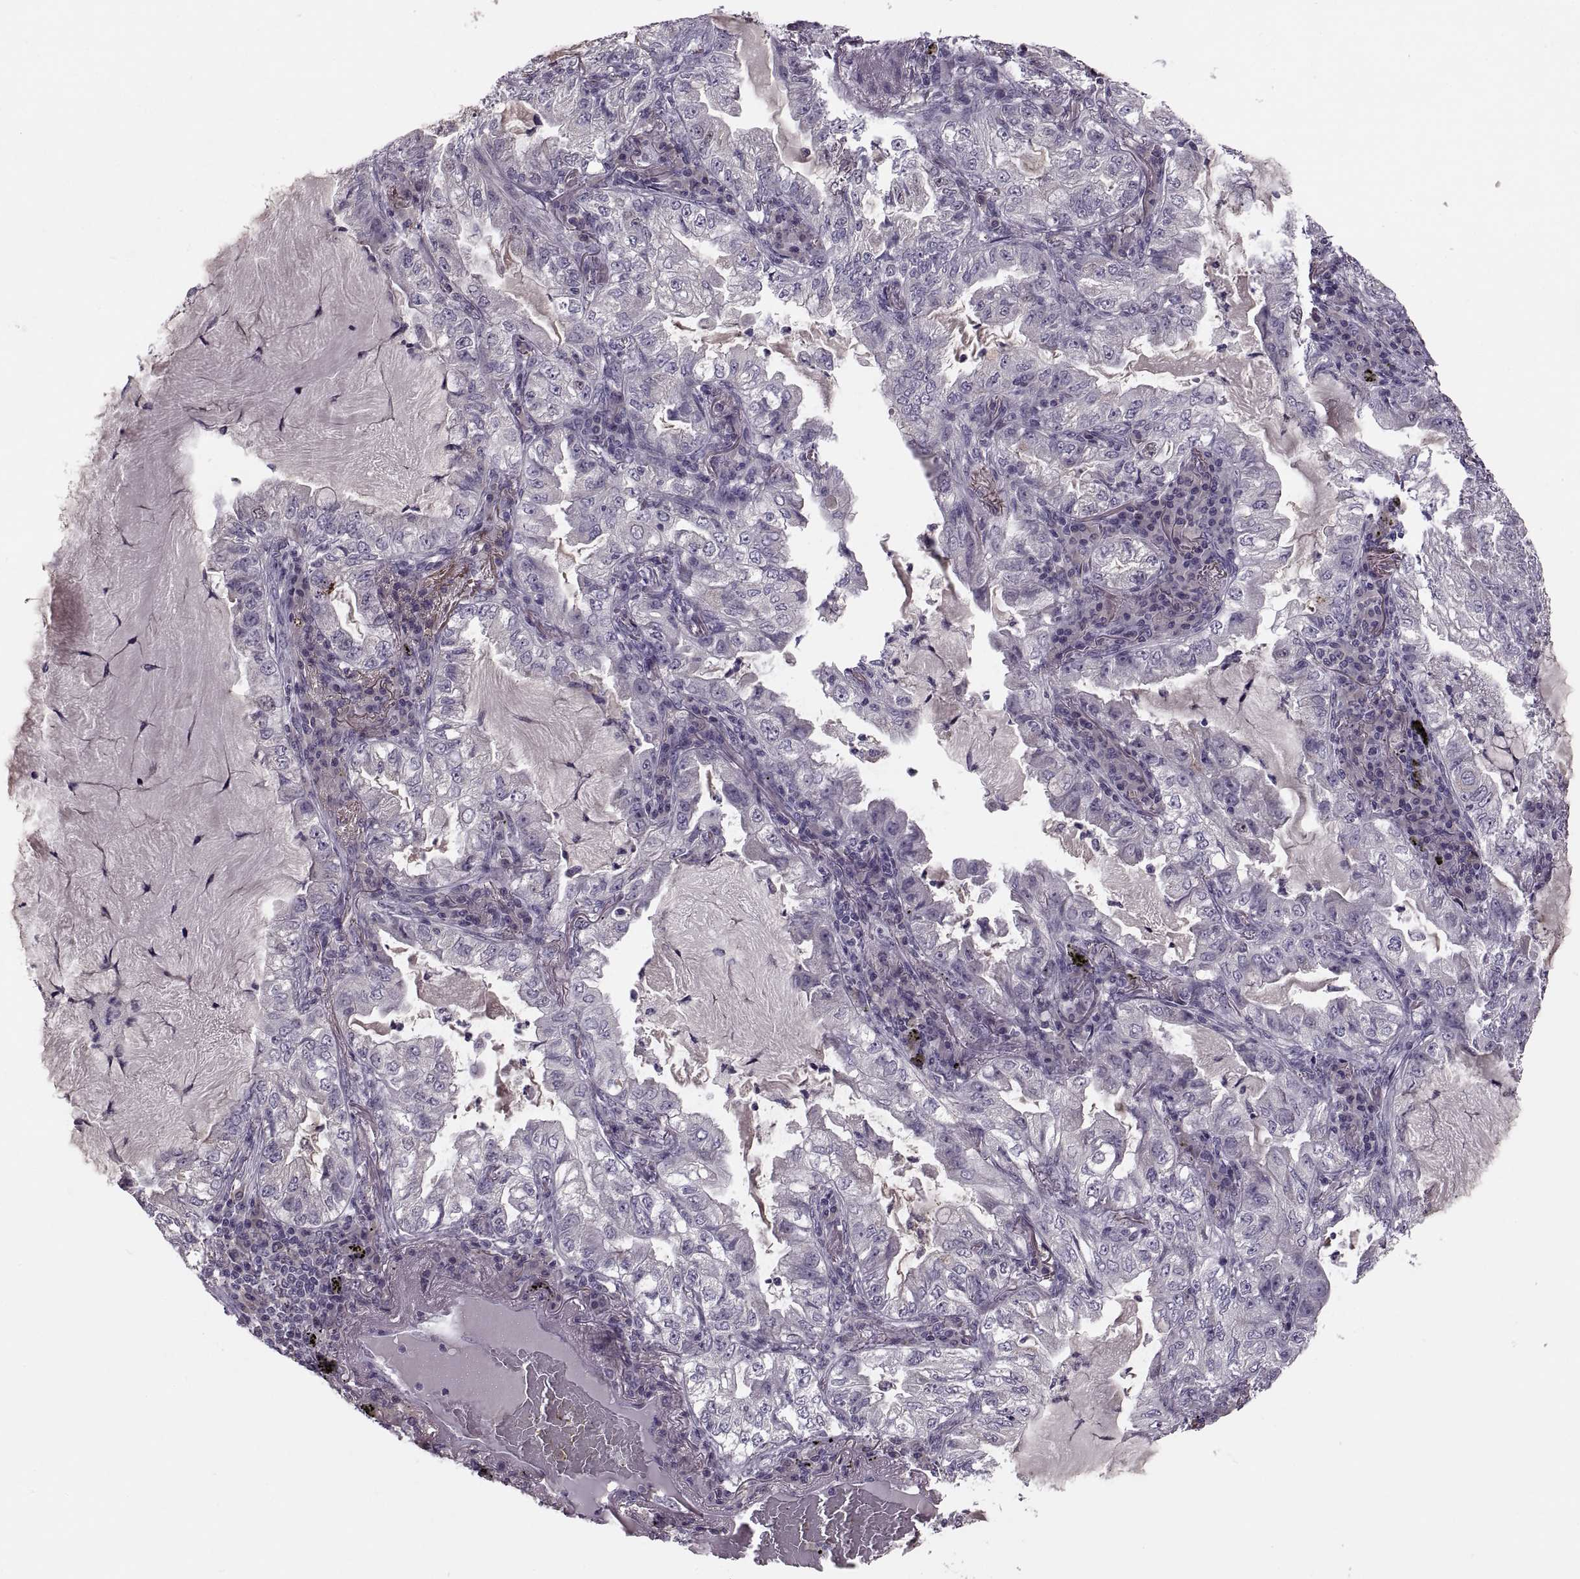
{"staining": {"intensity": "negative", "quantity": "none", "location": "none"}, "tissue": "lung cancer", "cell_type": "Tumor cells", "image_type": "cancer", "snomed": [{"axis": "morphology", "description": "Adenocarcinoma, NOS"}, {"axis": "topography", "description": "Lung"}], "caption": "The histopathology image reveals no significant expression in tumor cells of lung adenocarcinoma.", "gene": "CACNA1F", "patient": {"sex": "female", "age": 73}}